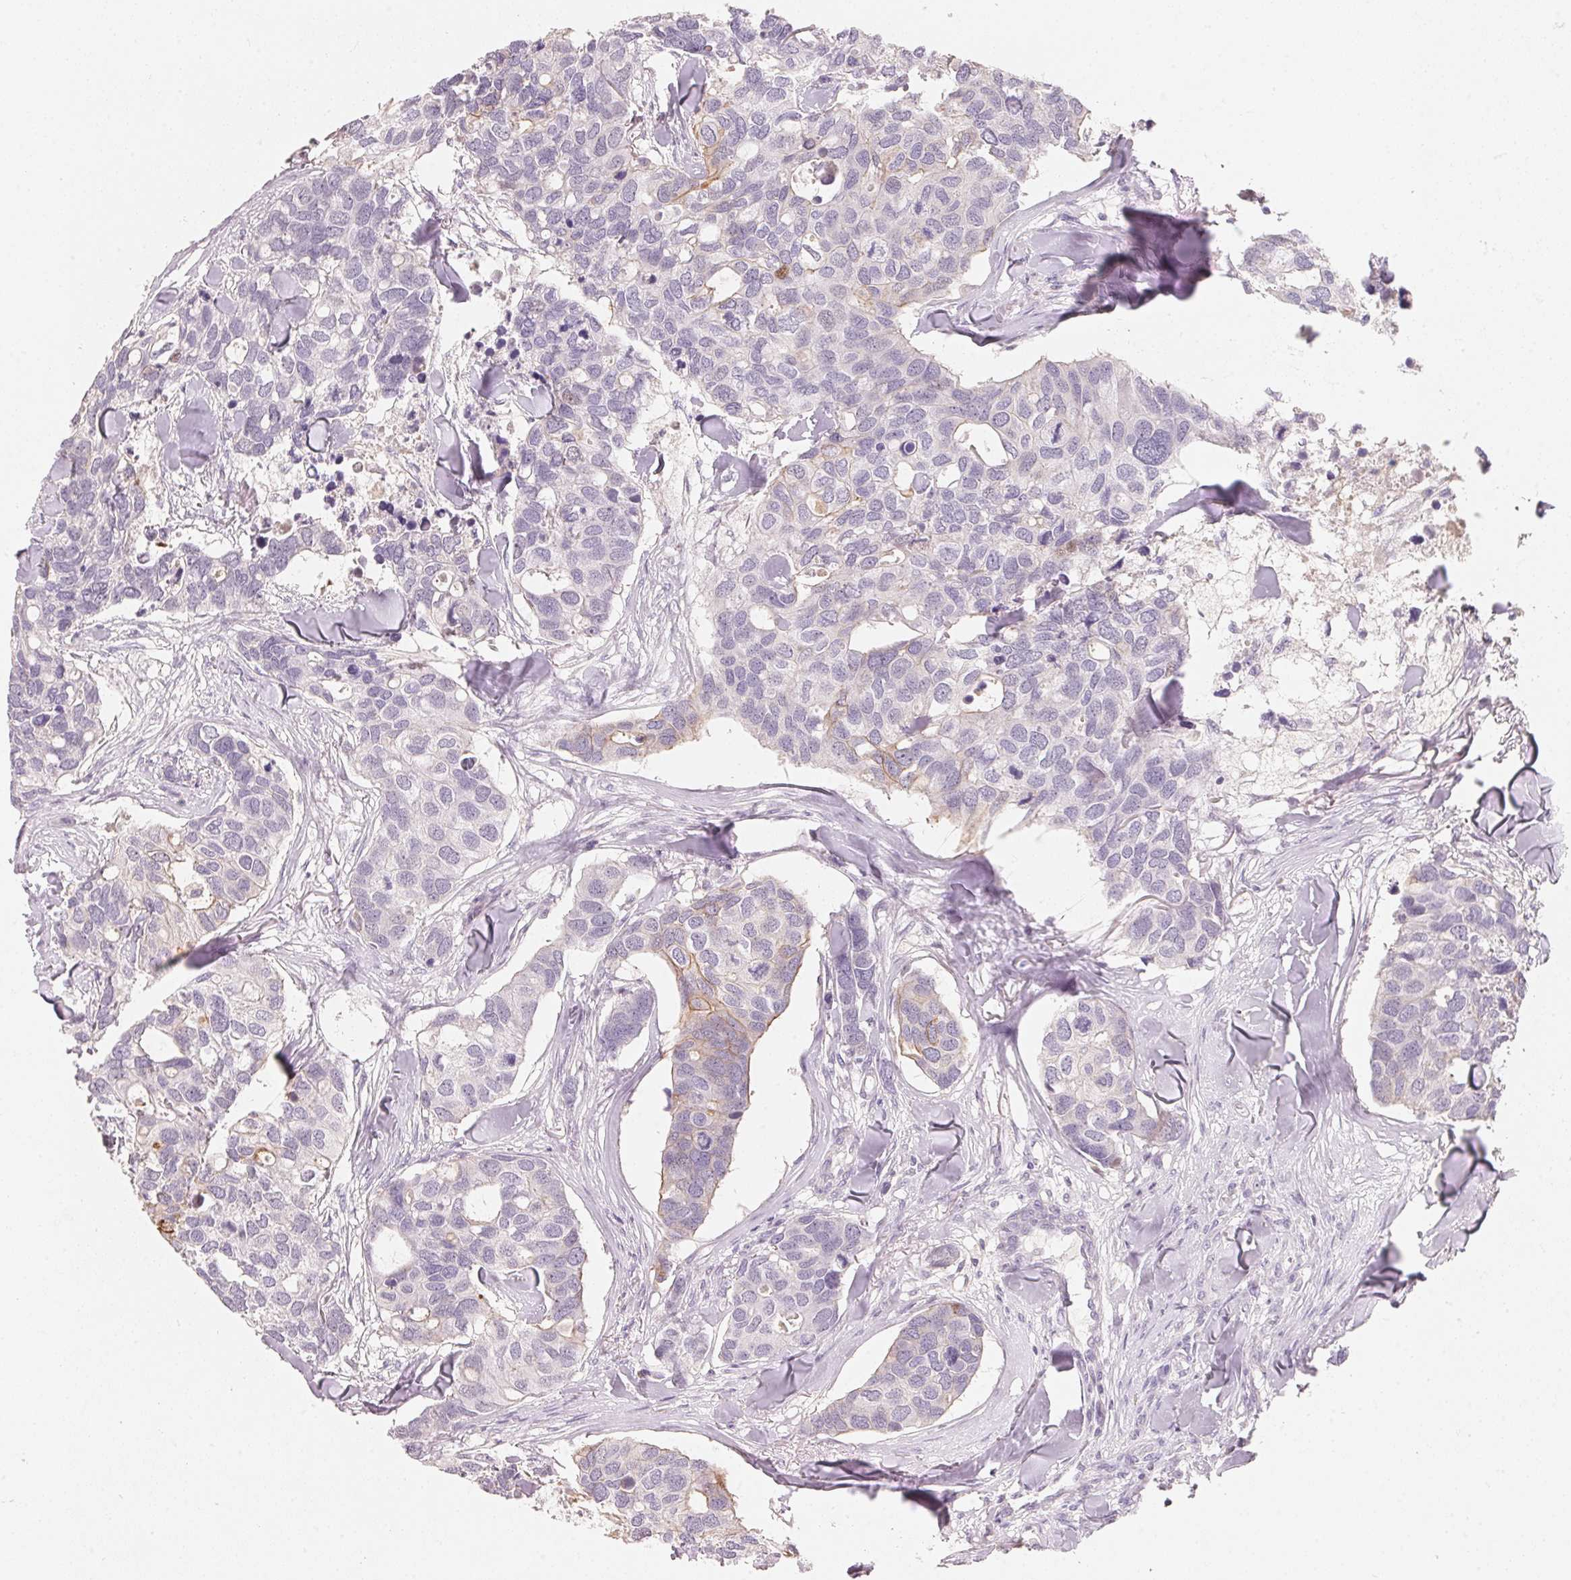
{"staining": {"intensity": "weak", "quantity": "<25%", "location": "cytoplasmic/membranous"}, "tissue": "breast cancer", "cell_type": "Tumor cells", "image_type": "cancer", "snomed": [{"axis": "morphology", "description": "Duct carcinoma"}, {"axis": "topography", "description": "Breast"}], "caption": "The immunohistochemistry (IHC) histopathology image has no significant expression in tumor cells of invasive ductal carcinoma (breast) tissue.", "gene": "TP53AIP1", "patient": {"sex": "female", "age": 83}}